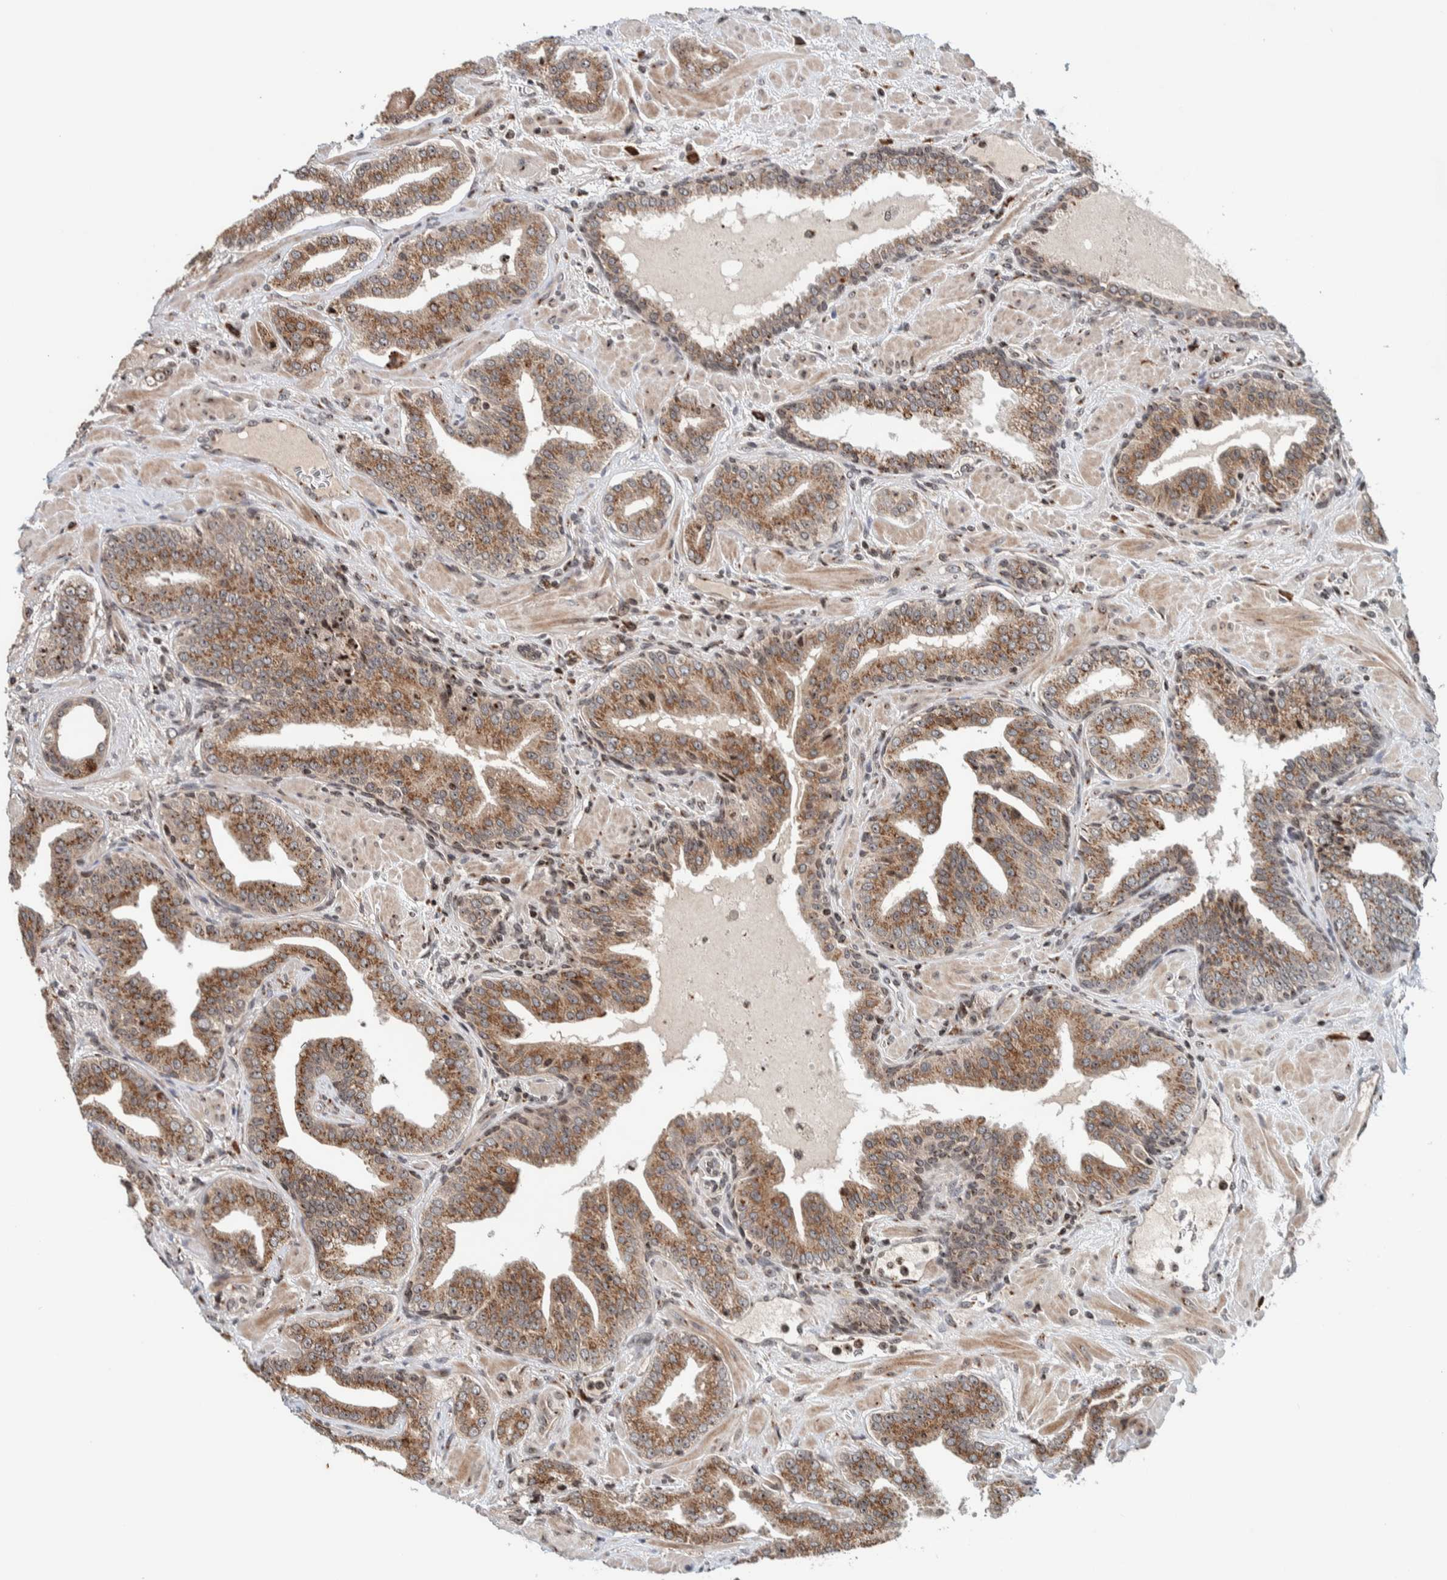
{"staining": {"intensity": "moderate", "quantity": ">75%", "location": "cytoplasmic/membranous"}, "tissue": "prostate cancer", "cell_type": "Tumor cells", "image_type": "cancer", "snomed": [{"axis": "morphology", "description": "Adenocarcinoma, Low grade"}, {"axis": "topography", "description": "Prostate"}], "caption": "A brown stain shows moderate cytoplasmic/membranous expression of a protein in human prostate cancer tumor cells. The protein of interest is shown in brown color, while the nuclei are stained blue.", "gene": "CCDC182", "patient": {"sex": "male", "age": 62}}